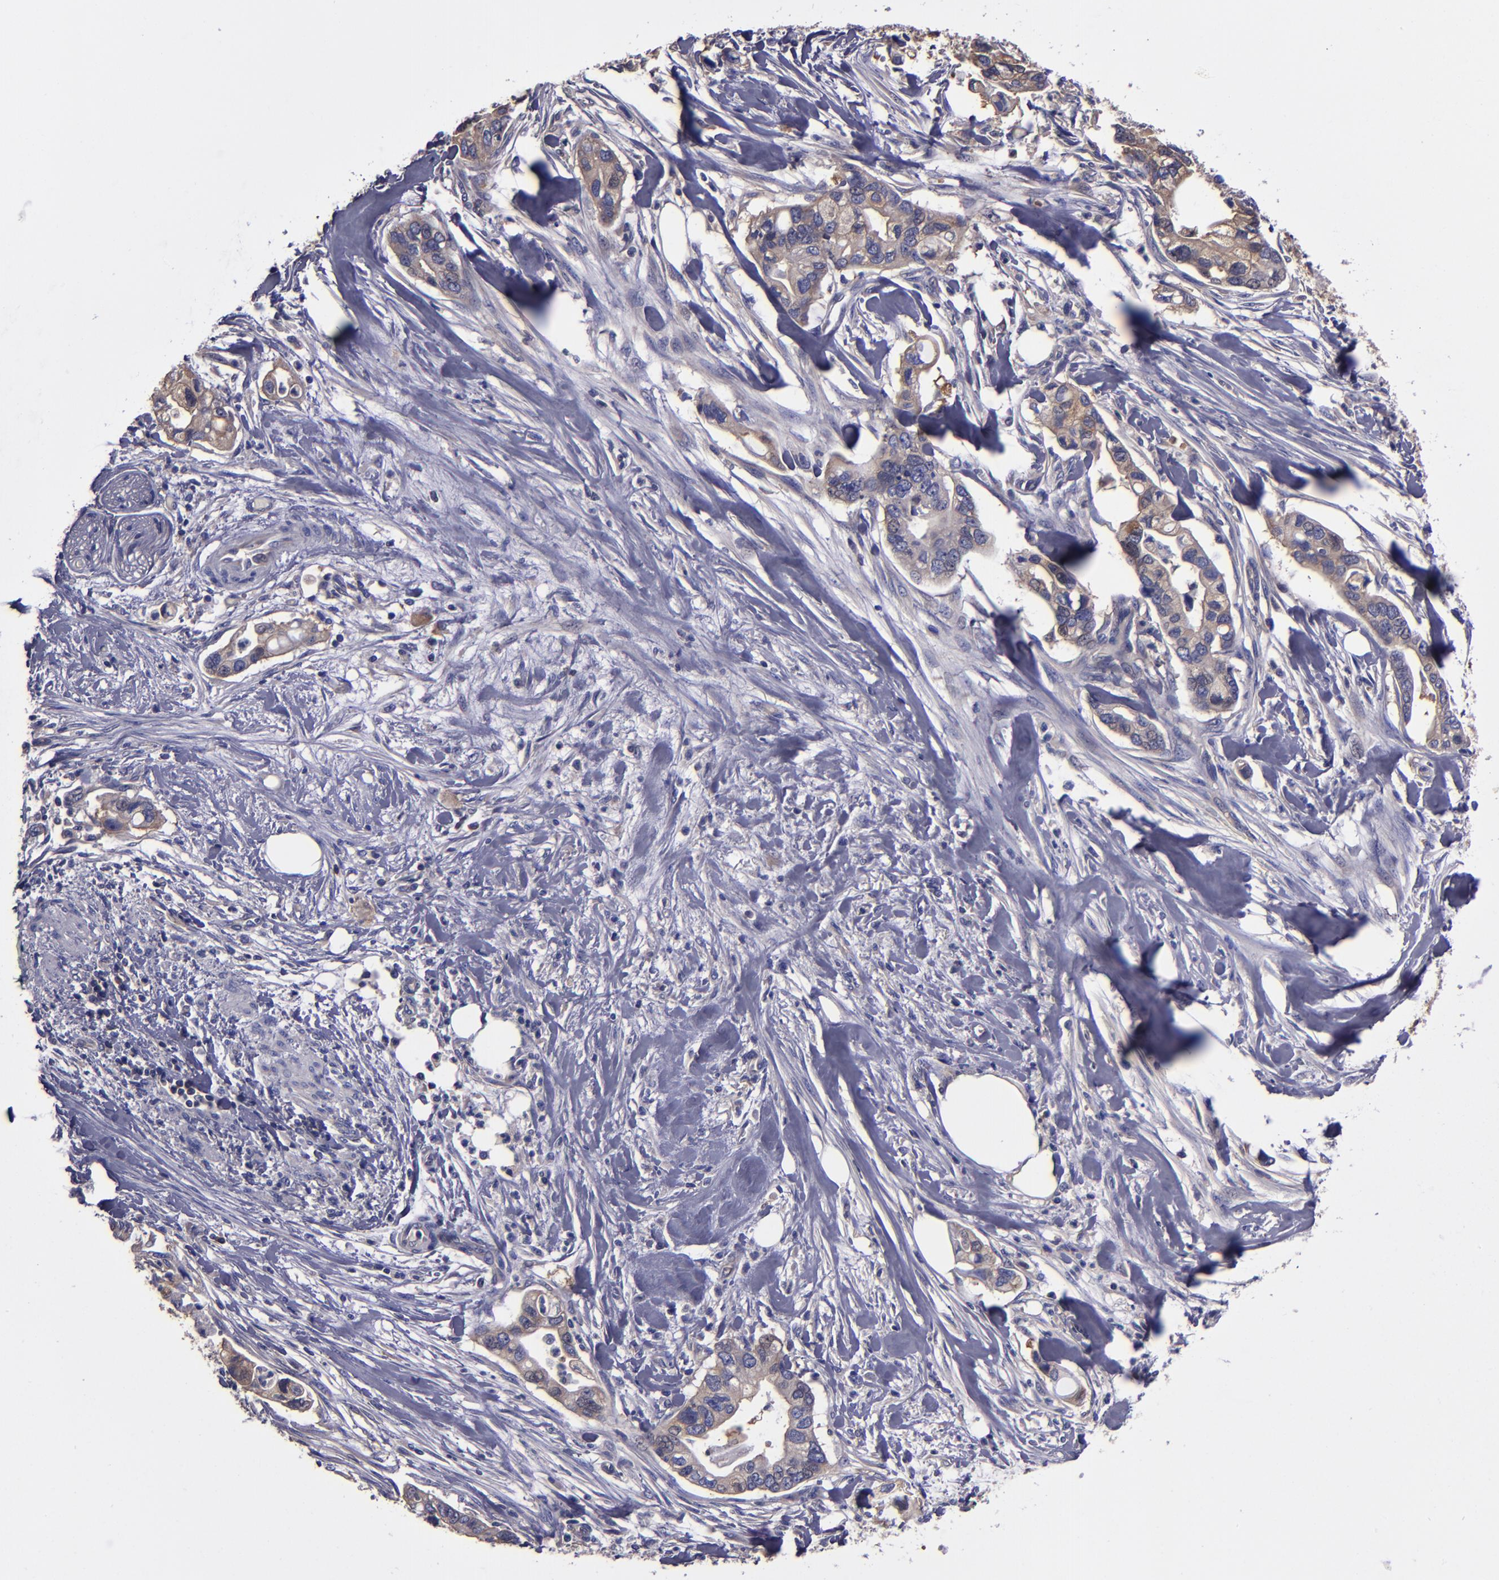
{"staining": {"intensity": "weak", "quantity": "25%-75%", "location": "cytoplasmic/membranous"}, "tissue": "pancreatic cancer", "cell_type": "Tumor cells", "image_type": "cancer", "snomed": [{"axis": "morphology", "description": "Adenocarcinoma, NOS"}, {"axis": "topography", "description": "Pancreas"}], "caption": "Adenocarcinoma (pancreatic) tissue shows weak cytoplasmic/membranous staining in approximately 25%-75% of tumor cells", "gene": "CARS1", "patient": {"sex": "male", "age": 70}}